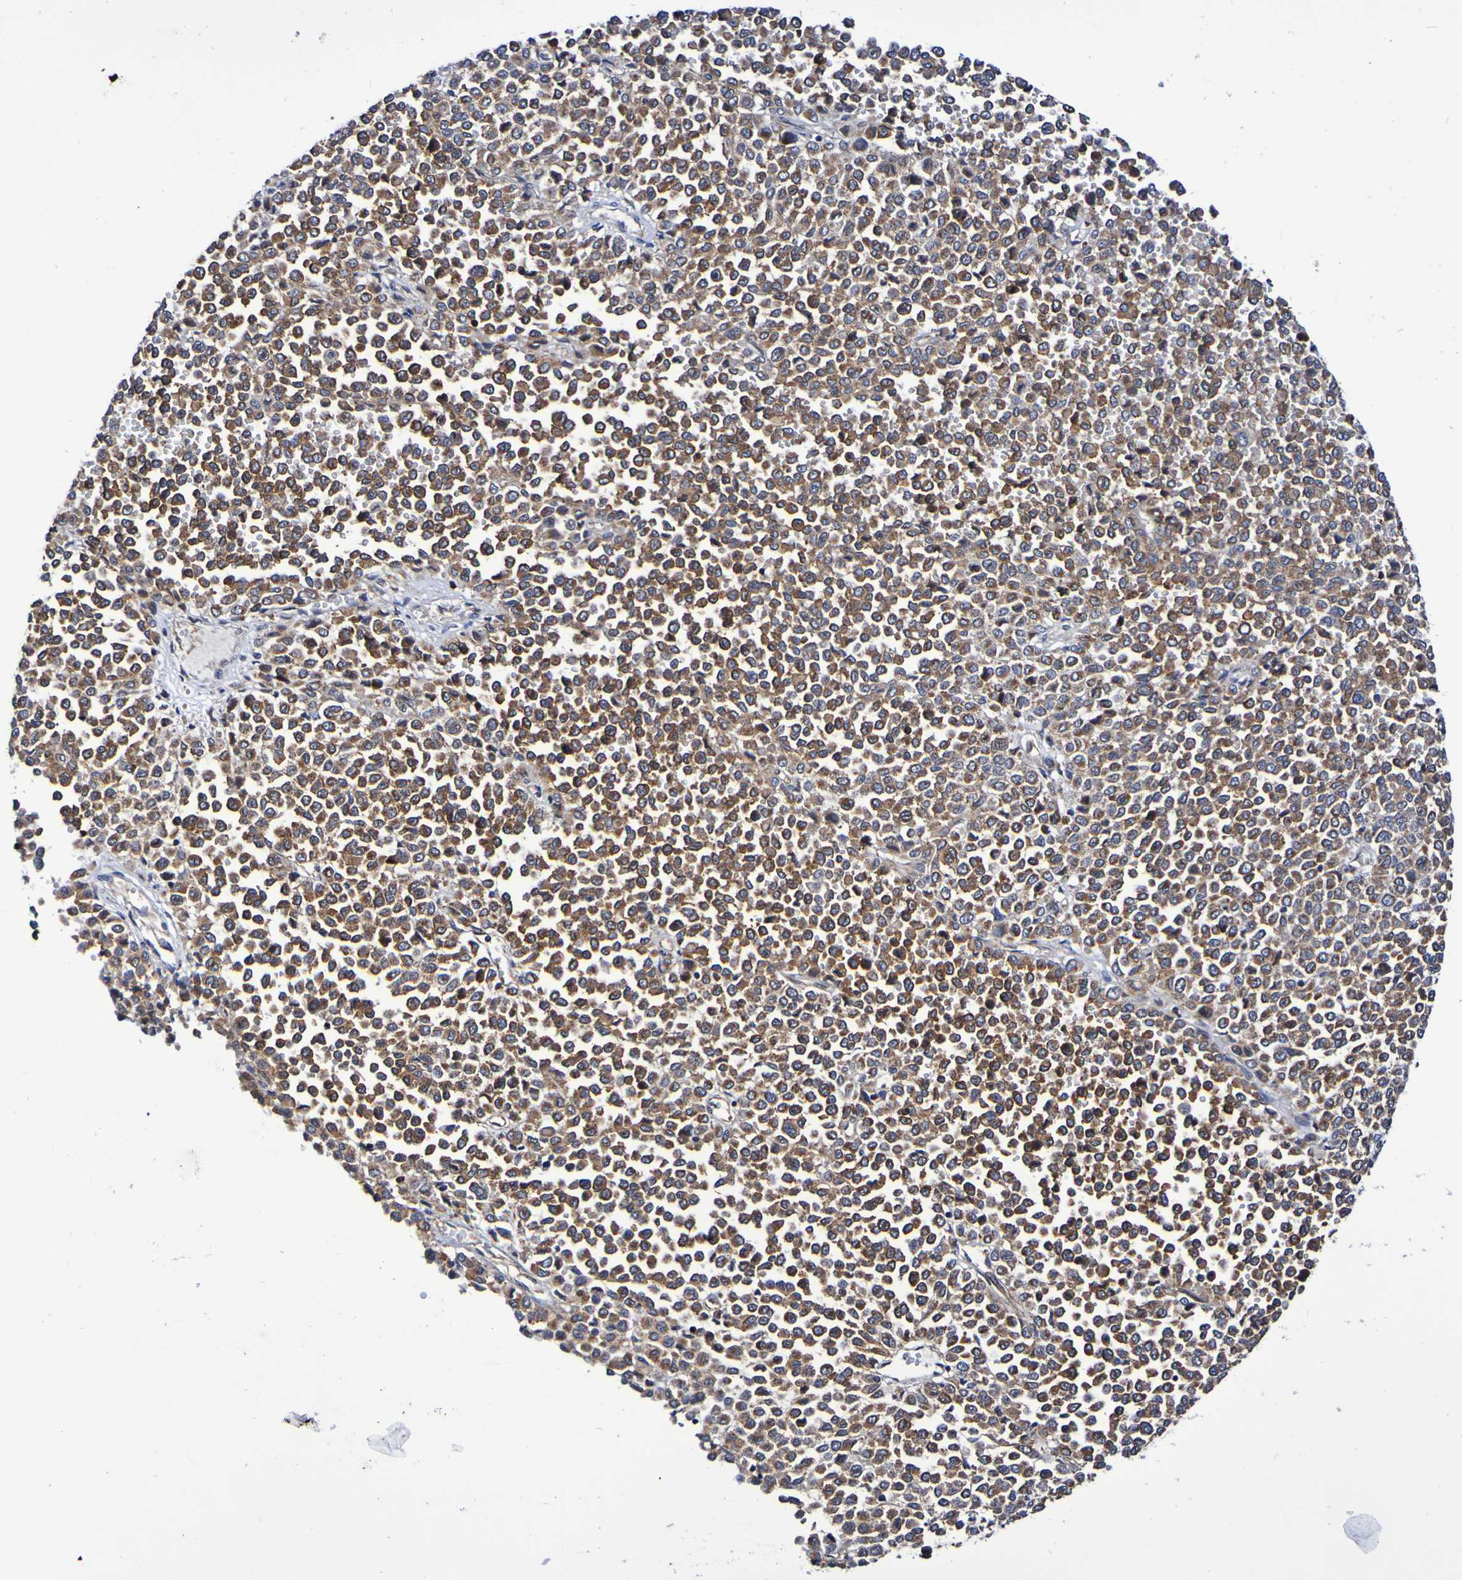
{"staining": {"intensity": "moderate", "quantity": ">75%", "location": "cytoplasmic/membranous"}, "tissue": "melanoma", "cell_type": "Tumor cells", "image_type": "cancer", "snomed": [{"axis": "morphology", "description": "Malignant melanoma, Metastatic site"}, {"axis": "topography", "description": "Pancreas"}], "caption": "IHC micrograph of neoplastic tissue: malignant melanoma (metastatic site) stained using immunohistochemistry displays medium levels of moderate protein expression localized specifically in the cytoplasmic/membranous of tumor cells, appearing as a cytoplasmic/membranous brown color.", "gene": "GJB1", "patient": {"sex": "female", "age": 30}}